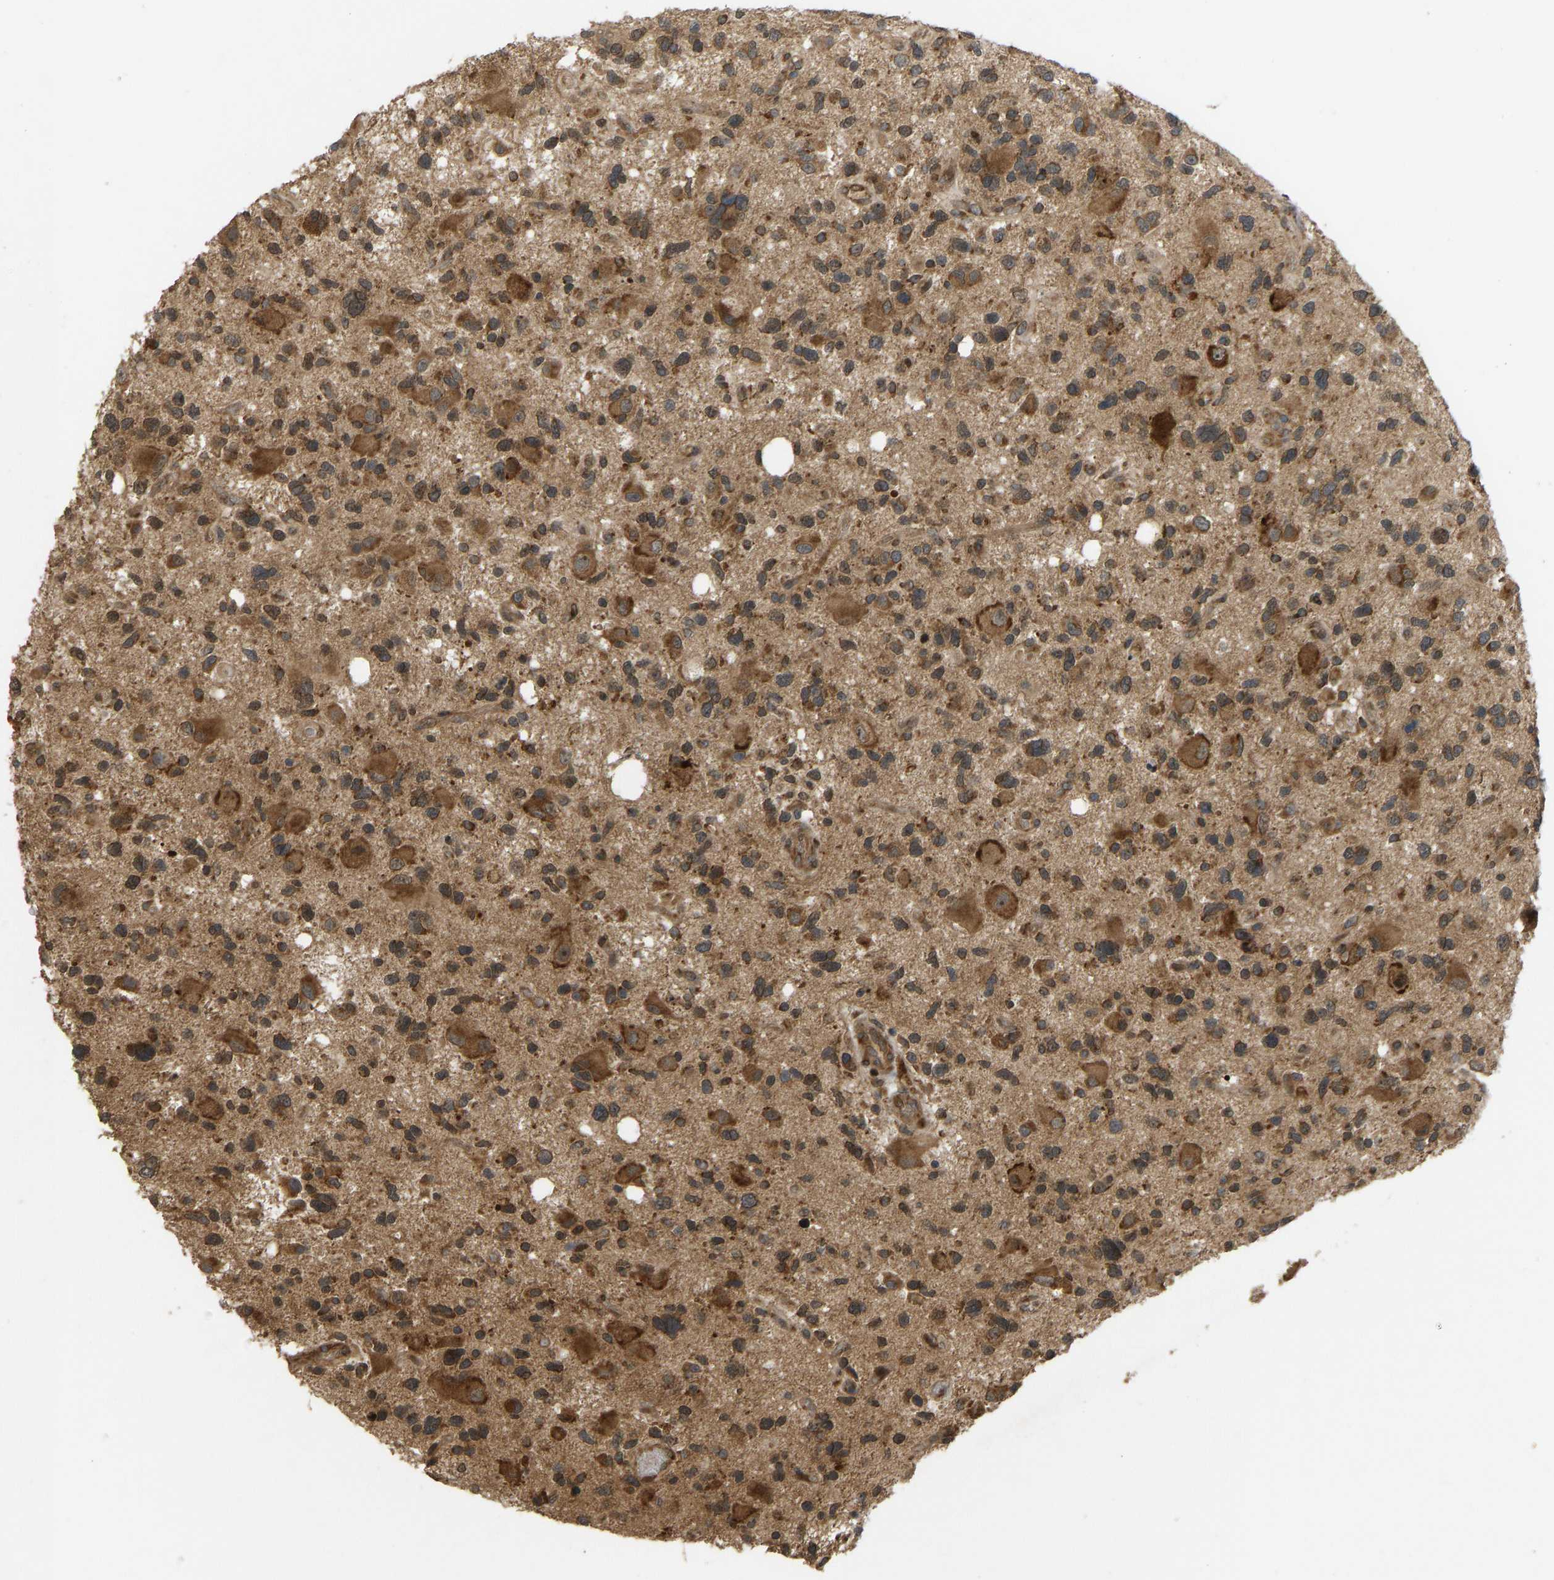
{"staining": {"intensity": "moderate", "quantity": ">75%", "location": "cytoplasmic/membranous"}, "tissue": "glioma", "cell_type": "Tumor cells", "image_type": "cancer", "snomed": [{"axis": "morphology", "description": "Glioma, malignant, High grade"}, {"axis": "topography", "description": "Brain"}], "caption": "Tumor cells show medium levels of moderate cytoplasmic/membranous staining in about >75% of cells in glioma.", "gene": "RPN2", "patient": {"sex": "male", "age": 33}}